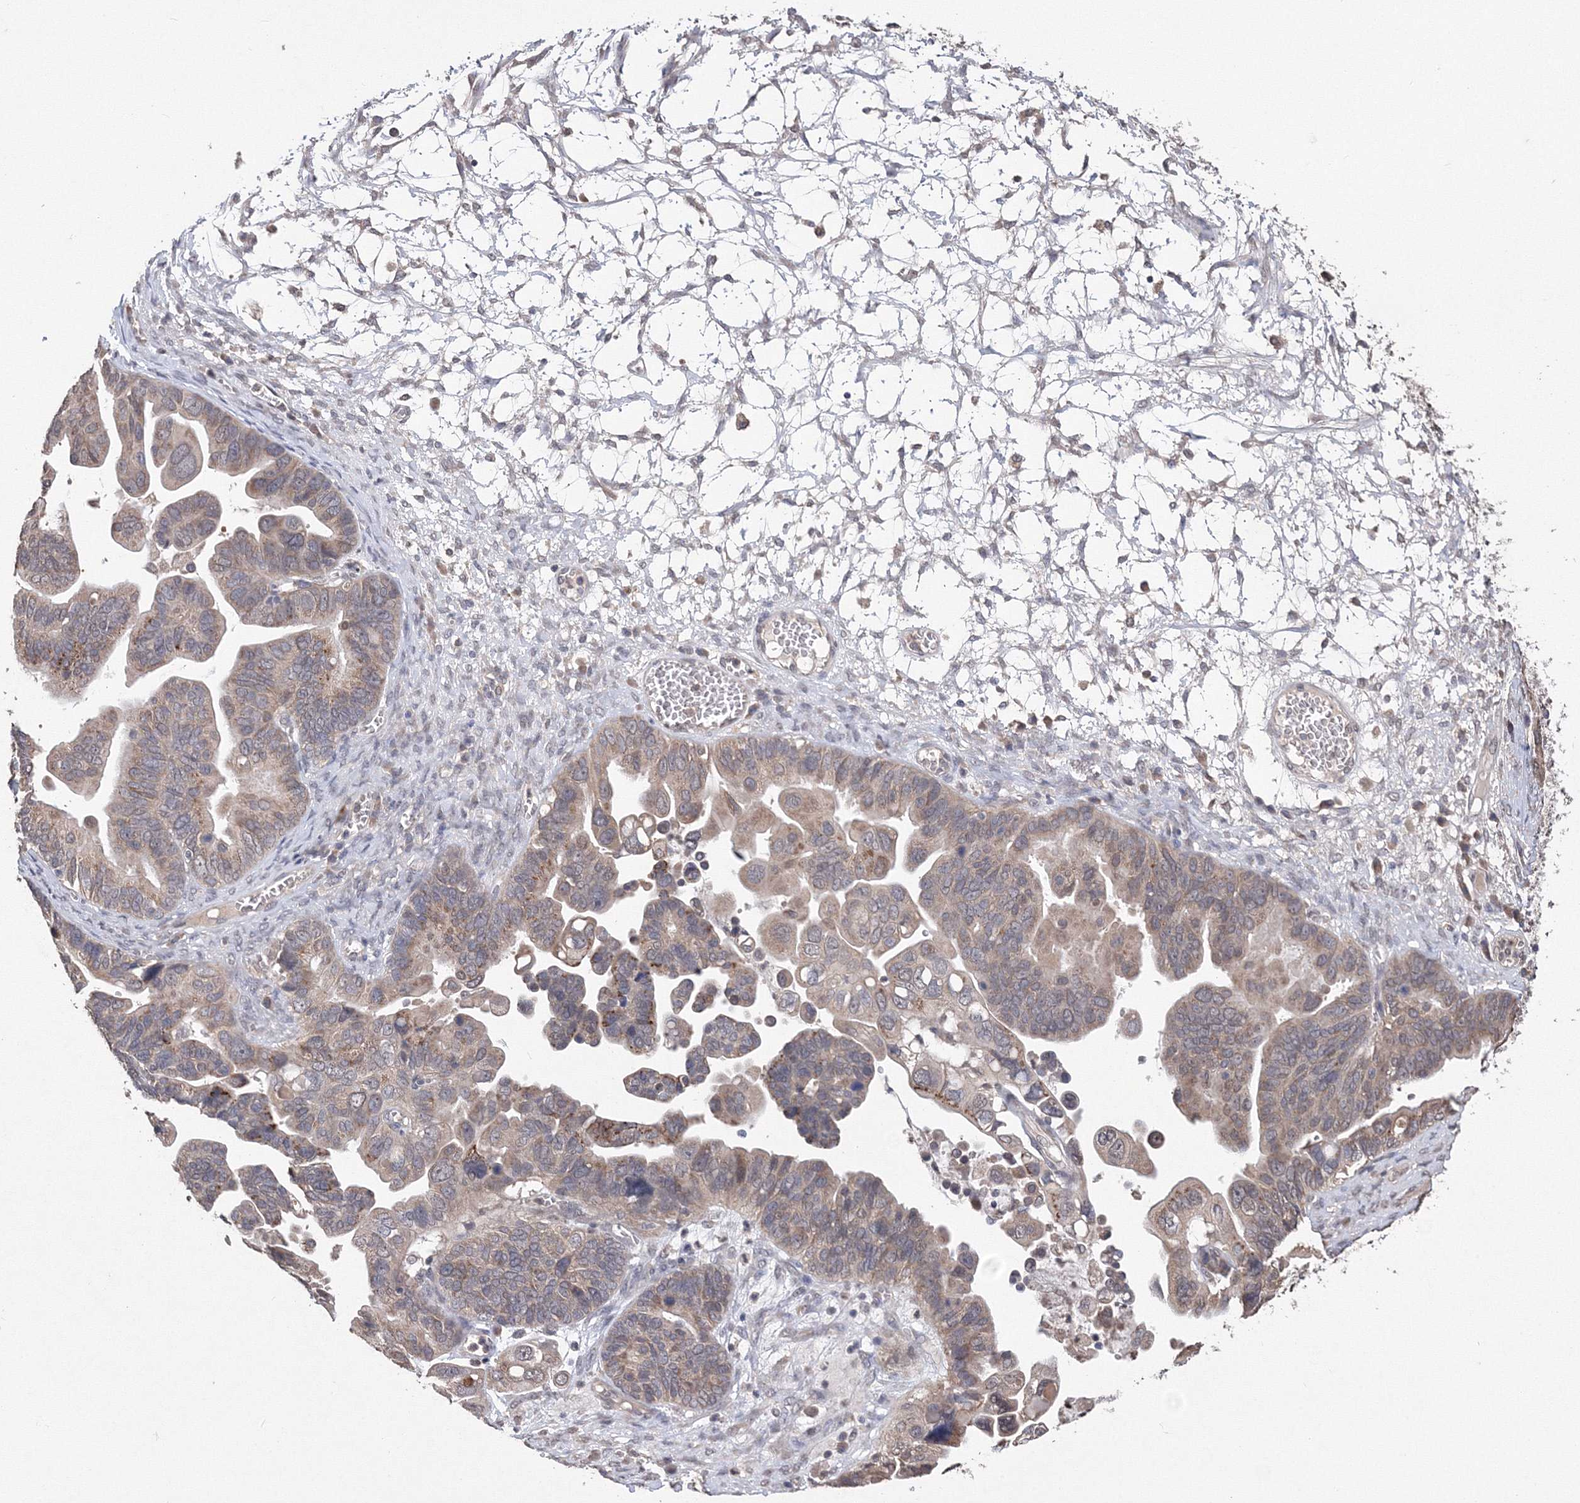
{"staining": {"intensity": "moderate", "quantity": "25%-75%", "location": "cytoplasmic/membranous"}, "tissue": "ovarian cancer", "cell_type": "Tumor cells", "image_type": "cancer", "snomed": [{"axis": "morphology", "description": "Cystadenocarcinoma, serous, NOS"}, {"axis": "topography", "description": "Ovary"}], "caption": "This micrograph reveals IHC staining of ovarian serous cystadenocarcinoma, with medium moderate cytoplasmic/membranous expression in about 25%-75% of tumor cells.", "gene": "GPN1", "patient": {"sex": "female", "age": 56}}